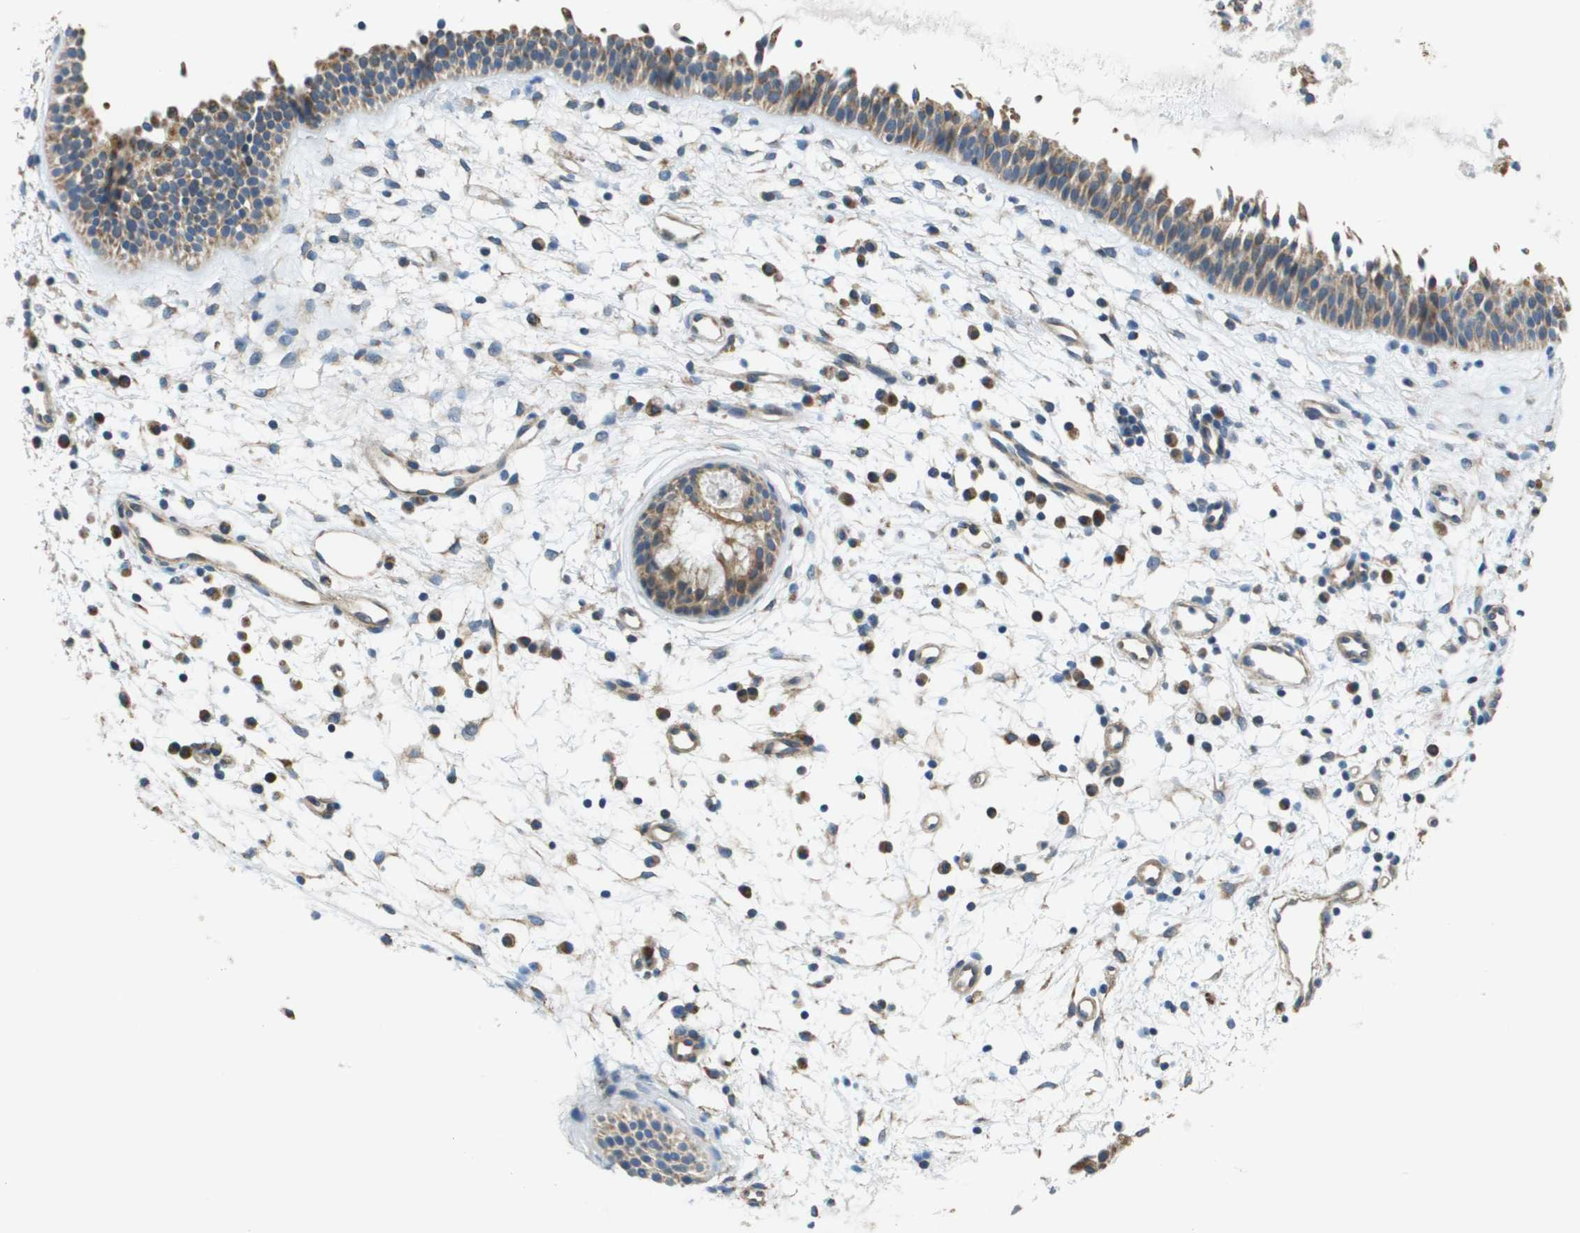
{"staining": {"intensity": "moderate", "quantity": ">75%", "location": "cytoplasmic/membranous"}, "tissue": "nasopharynx", "cell_type": "Respiratory epithelial cells", "image_type": "normal", "snomed": [{"axis": "morphology", "description": "Normal tissue, NOS"}, {"axis": "topography", "description": "Nasopharynx"}], "caption": "Immunohistochemical staining of unremarkable nasopharynx shows medium levels of moderate cytoplasmic/membranous expression in approximately >75% of respiratory epithelial cells.", "gene": "NRK", "patient": {"sex": "male", "age": 21}}